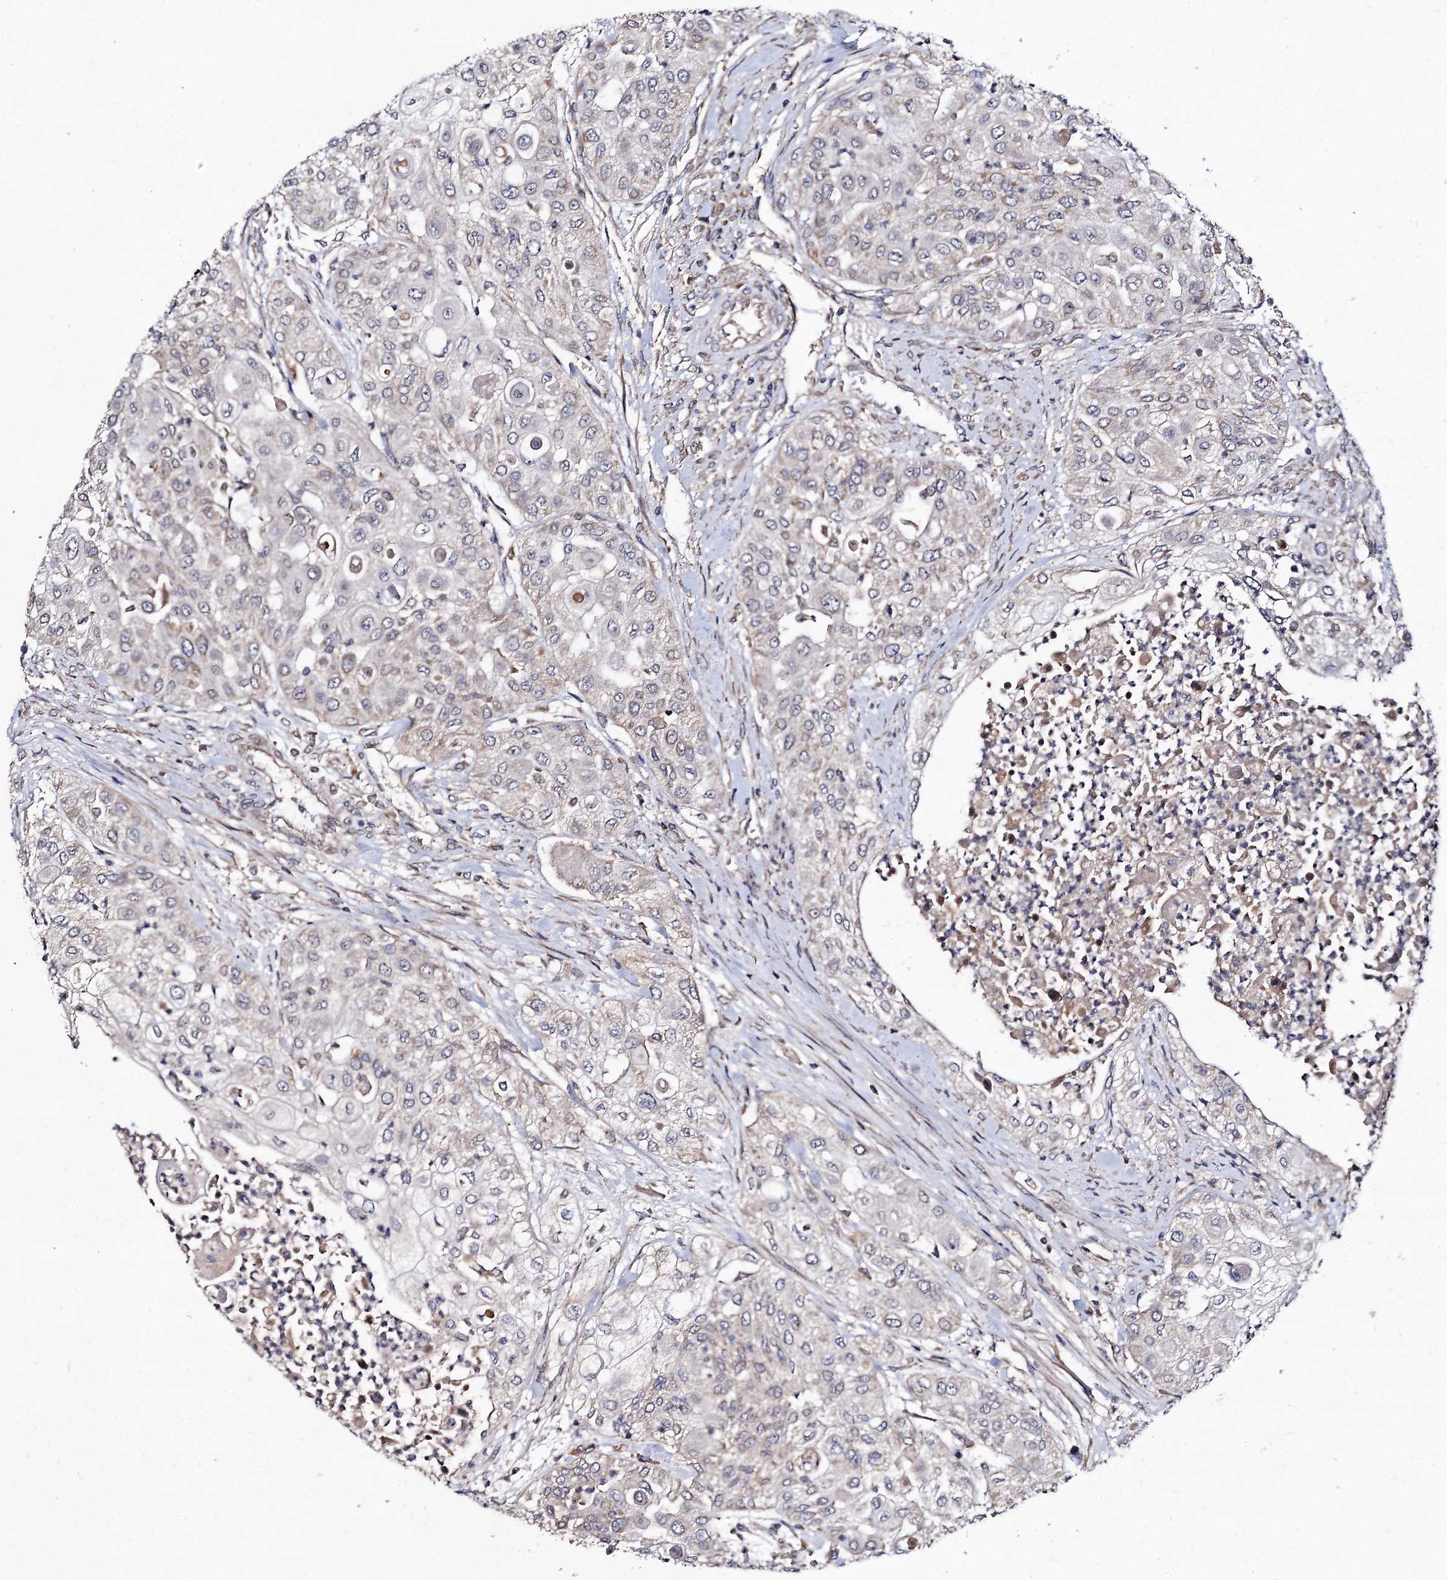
{"staining": {"intensity": "negative", "quantity": "none", "location": "none"}, "tissue": "urothelial cancer", "cell_type": "Tumor cells", "image_type": "cancer", "snomed": [{"axis": "morphology", "description": "Urothelial carcinoma, High grade"}, {"axis": "topography", "description": "Urinary bladder"}], "caption": "Photomicrograph shows no significant protein positivity in tumor cells of urothelial cancer.", "gene": "VPS37D", "patient": {"sex": "female", "age": 79}}